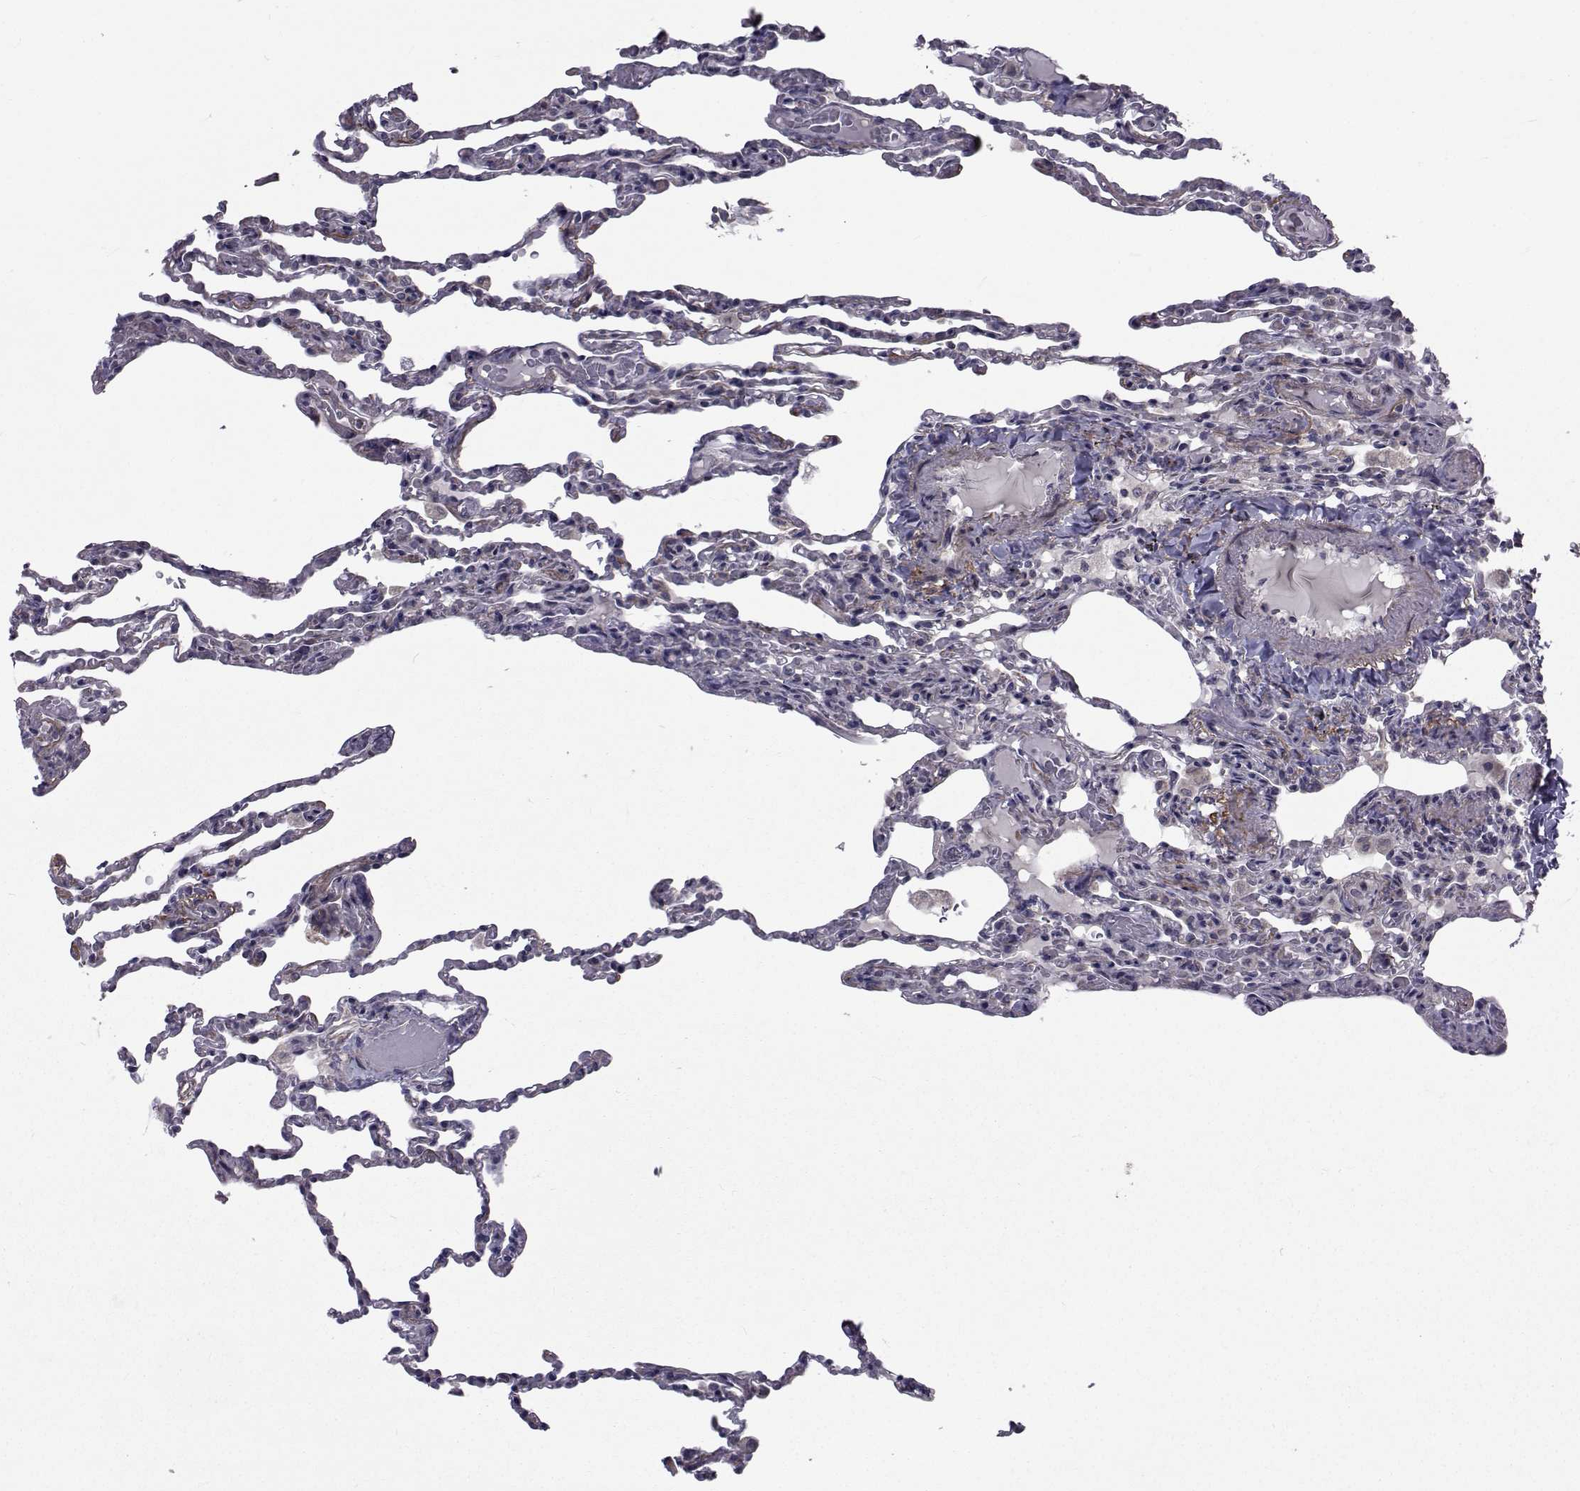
{"staining": {"intensity": "negative", "quantity": "none", "location": "none"}, "tissue": "lung", "cell_type": "Alveolar cells", "image_type": "normal", "snomed": [{"axis": "morphology", "description": "Normal tissue, NOS"}, {"axis": "topography", "description": "Lung"}], "caption": "The photomicrograph demonstrates no staining of alveolar cells in benign lung.", "gene": "CFAP74", "patient": {"sex": "female", "age": 43}}